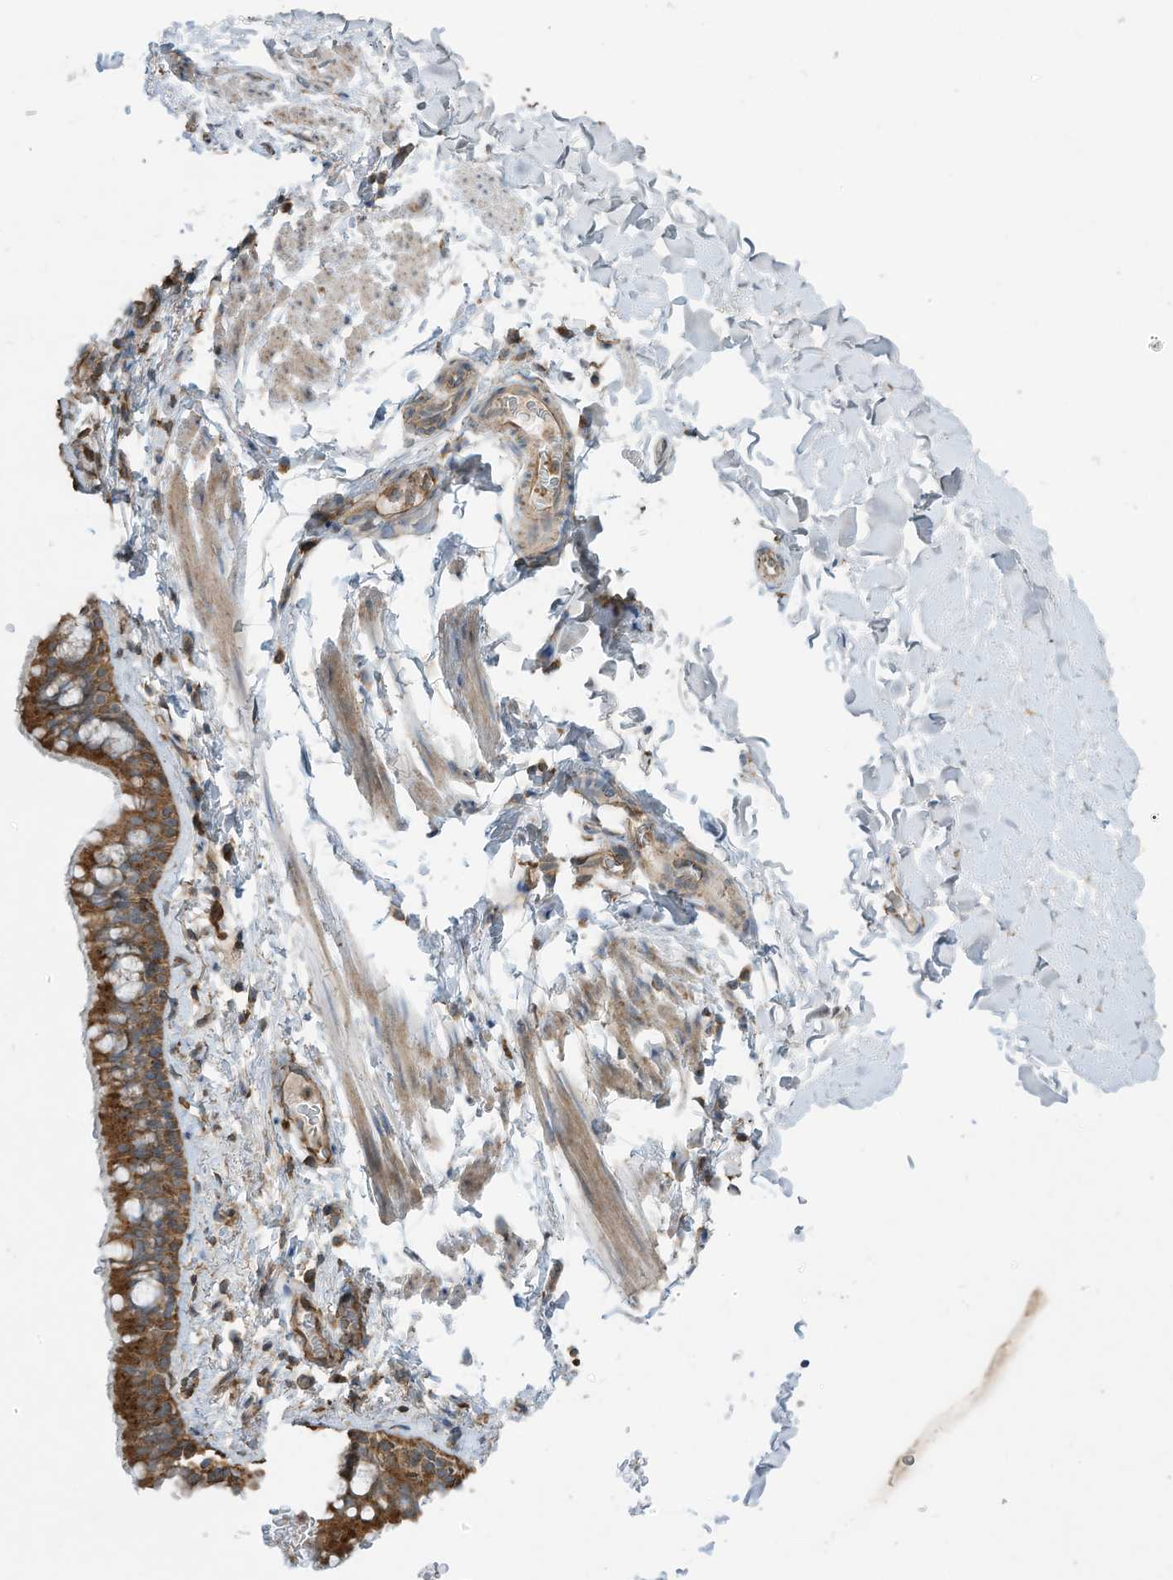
{"staining": {"intensity": "moderate", "quantity": ">75%", "location": "cytoplasmic/membranous"}, "tissue": "bronchus", "cell_type": "Respiratory epithelial cells", "image_type": "normal", "snomed": [{"axis": "morphology", "description": "Normal tissue, NOS"}, {"axis": "topography", "description": "Cartilage tissue"}, {"axis": "topography", "description": "Bronchus"}], "caption": "Moderate cytoplasmic/membranous staining for a protein is present in about >75% of respiratory epithelial cells of normal bronchus using immunohistochemistry (IHC).", "gene": "CGAS", "patient": {"sex": "female", "age": 36}}